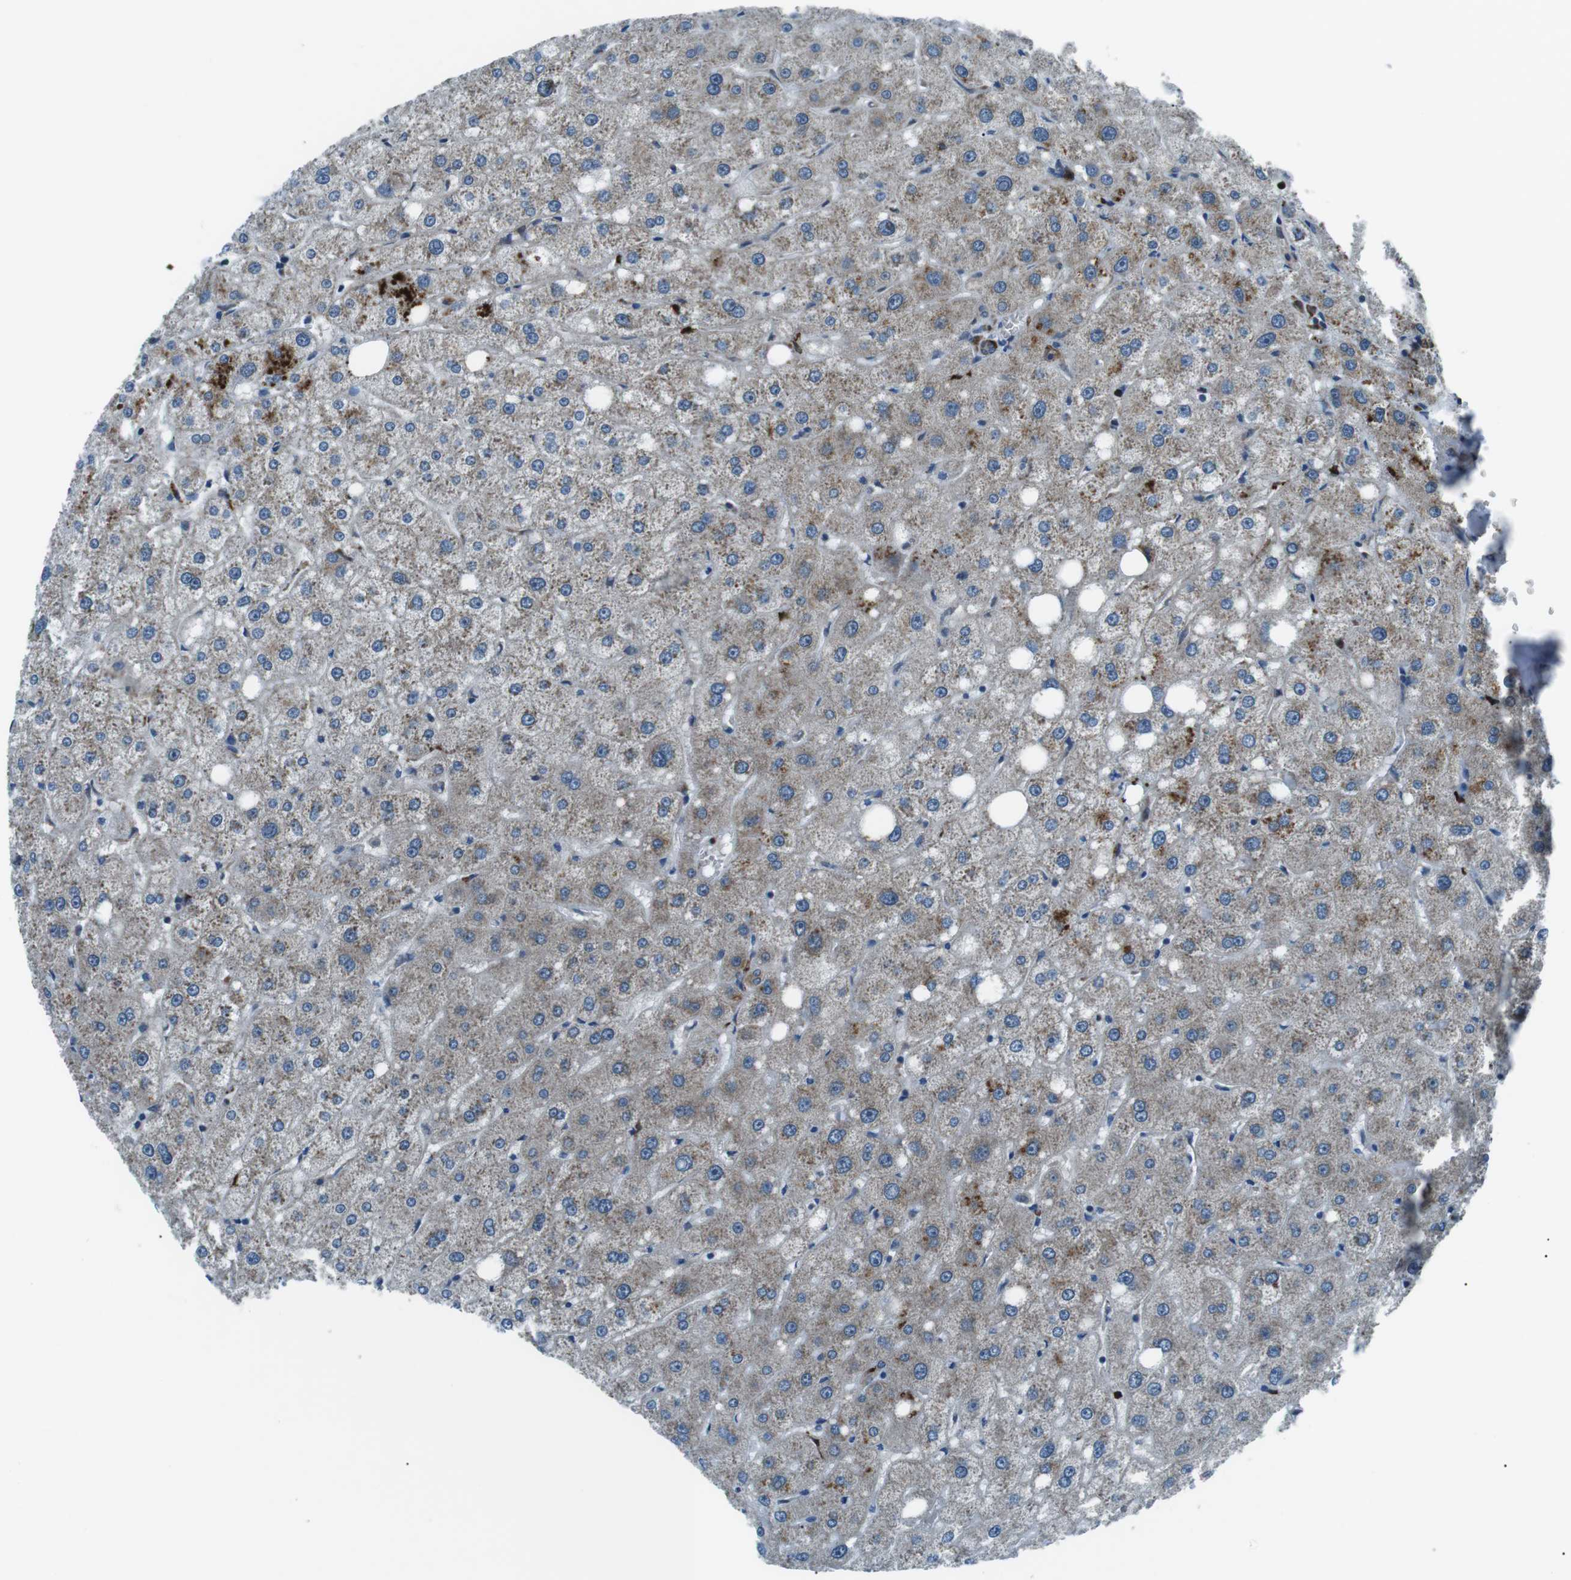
{"staining": {"intensity": "weak", "quantity": ">75%", "location": "cytoplasmic/membranous"}, "tissue": "liver", "cell_type": "Cholangiocytes", "image_type": "normal", "snomed": [{"axis": "morphology", "description": "Normal tissue, NOS"}, {"axis": "topography", "description": "Liver"}], "caption": "This is a histology image of immunohistochemistry (IHC) staining of normal liver, which shows weak expression in the cytoplasmic/membranous of cholangiocytes.", "gene": "BLNK", "patient": {"sex": "male", "age": 73}}